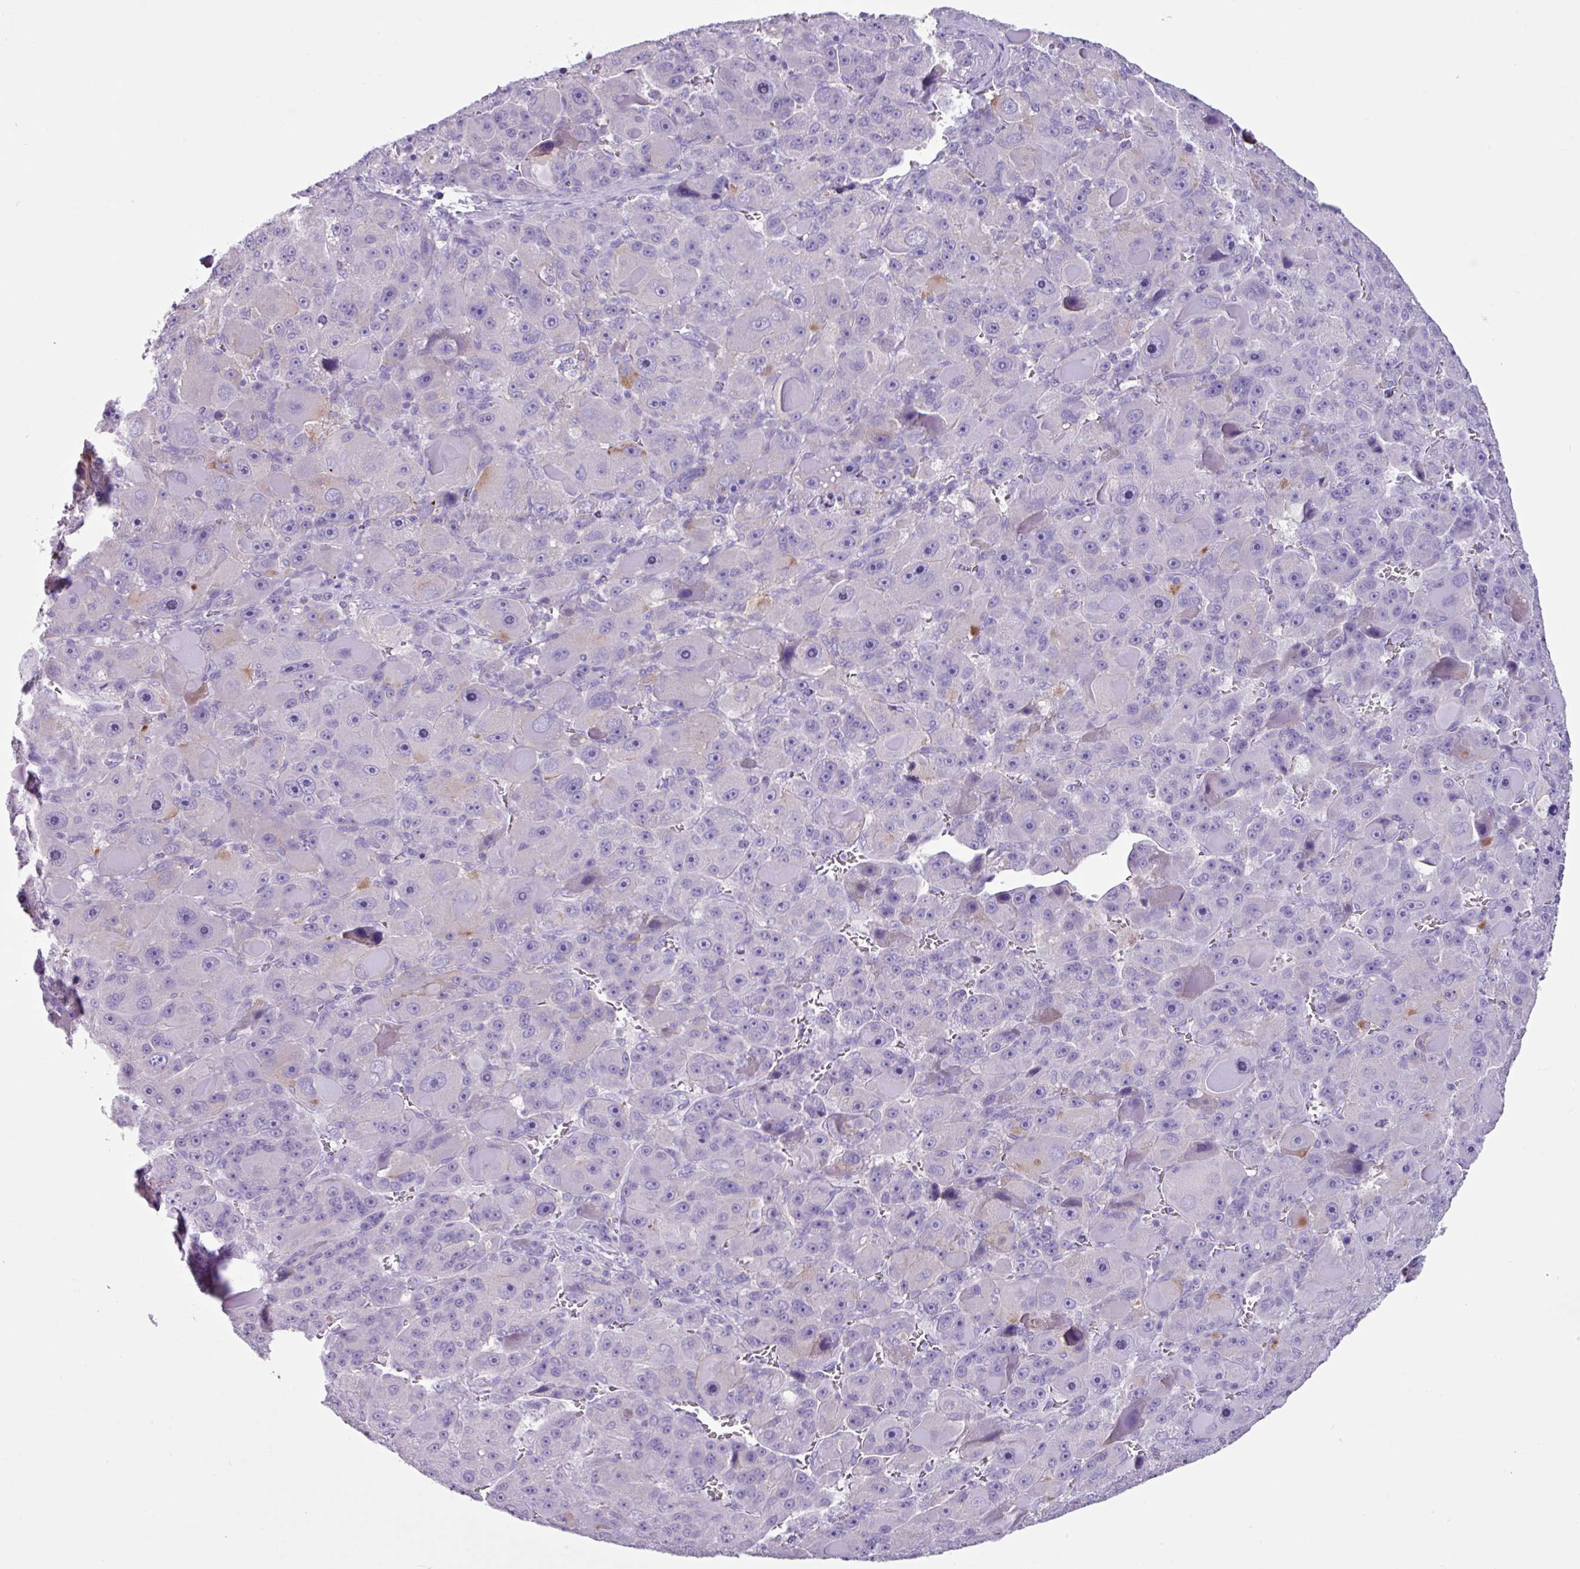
{"staining": {"intensity": "negative", "quantity": "none", "location": "none"}, "tissue": "liver cancer", "cell_type": "Tumor cells", "image_type": "cancer", "snomed": [{"axis": "morphology", "description": "Carcinoma, Hepatocellular, NOS"}, {"axis": "topography", "description": "Liver"}], "caption": "Tumor cells are negative for brown protein staining in liver cancer (hepatocellular carcinoma).", "gene": "CYSTM1", "patient": {"sex": "male", "age": 76}}